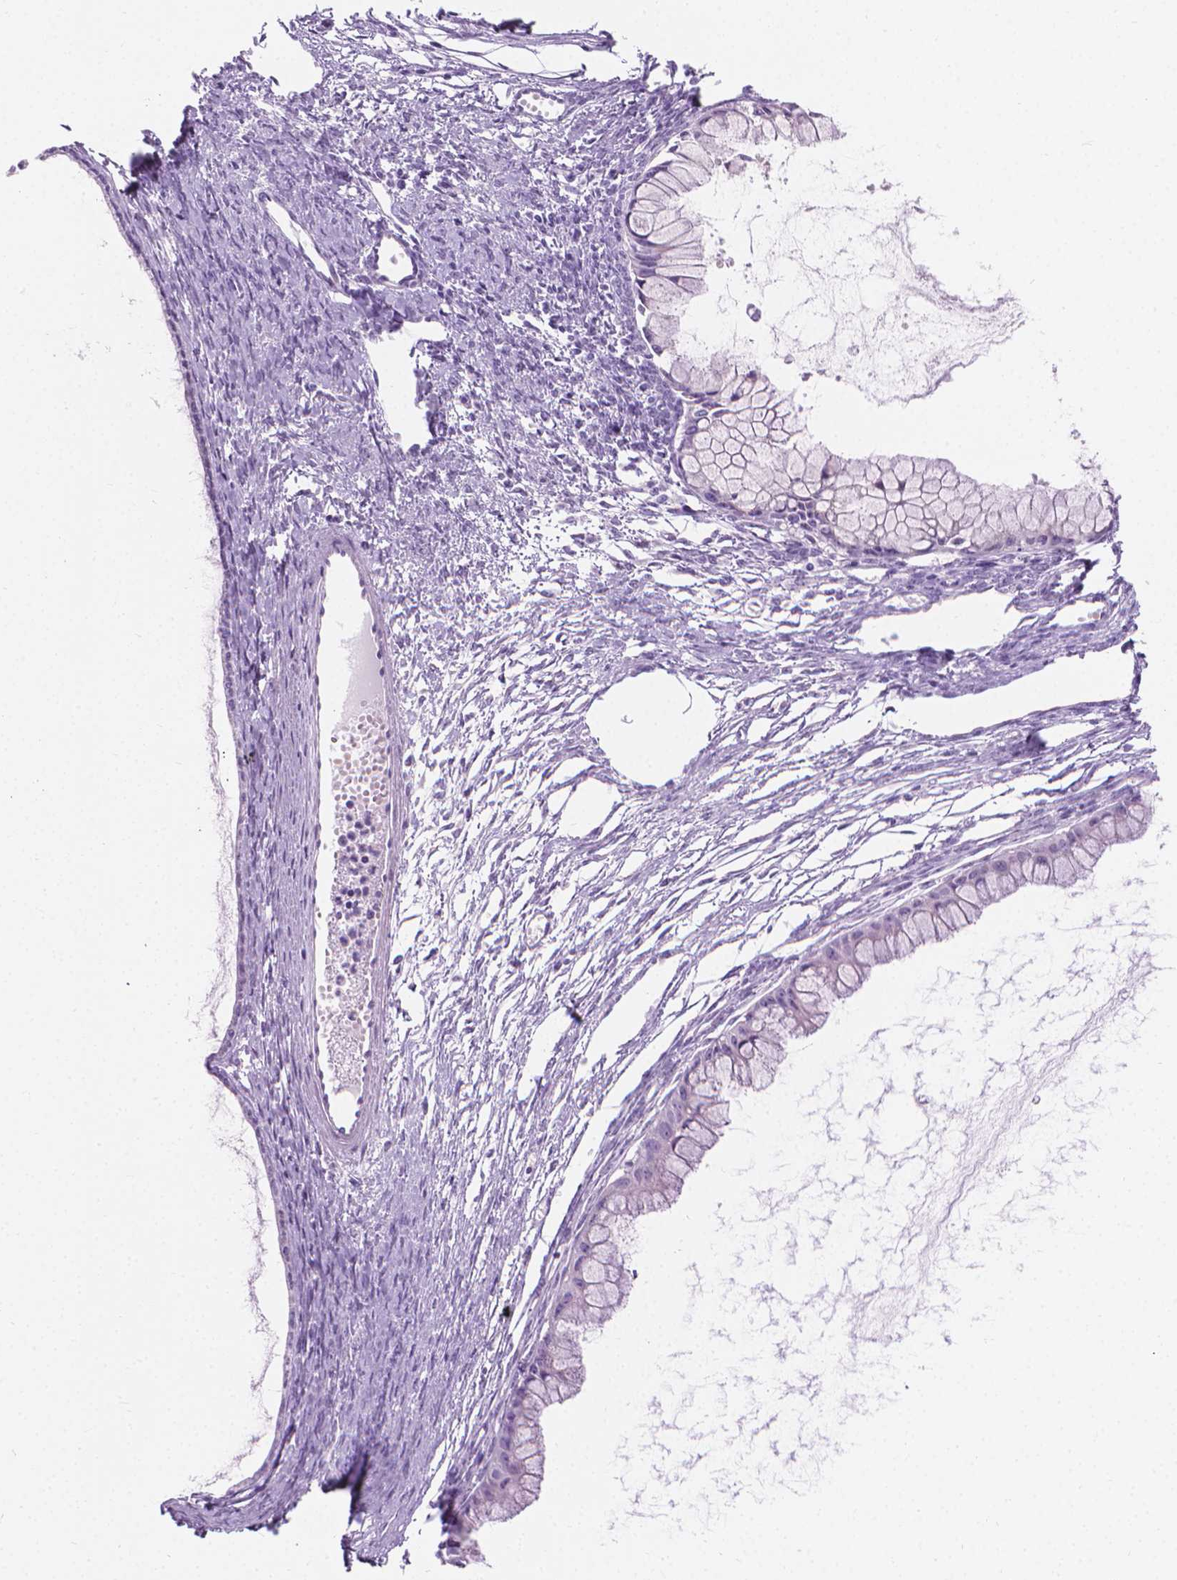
{"staining": {"intensity": "negative", "quantity": "none", "location": "none"}, "tissue": "ovarian cancer", "cell_type": "Tumor cells", "image_type": "cancer", "snomed": [{"axis": "morphology", "description": "Cystadenocarcinoma, mucinous, NOS"}, {"axis": "topography", "description": "Ovary"}], "caption": "Histopathology image shows no significant protein positivity in tumor cells of ovarian mucinous cystadenocarcinoma. (DAB (3,3'-diaminobenzidine) IHC, high magnification).", "gene": "CFAP52", "patient": {"sex": "female", "age": 41}}